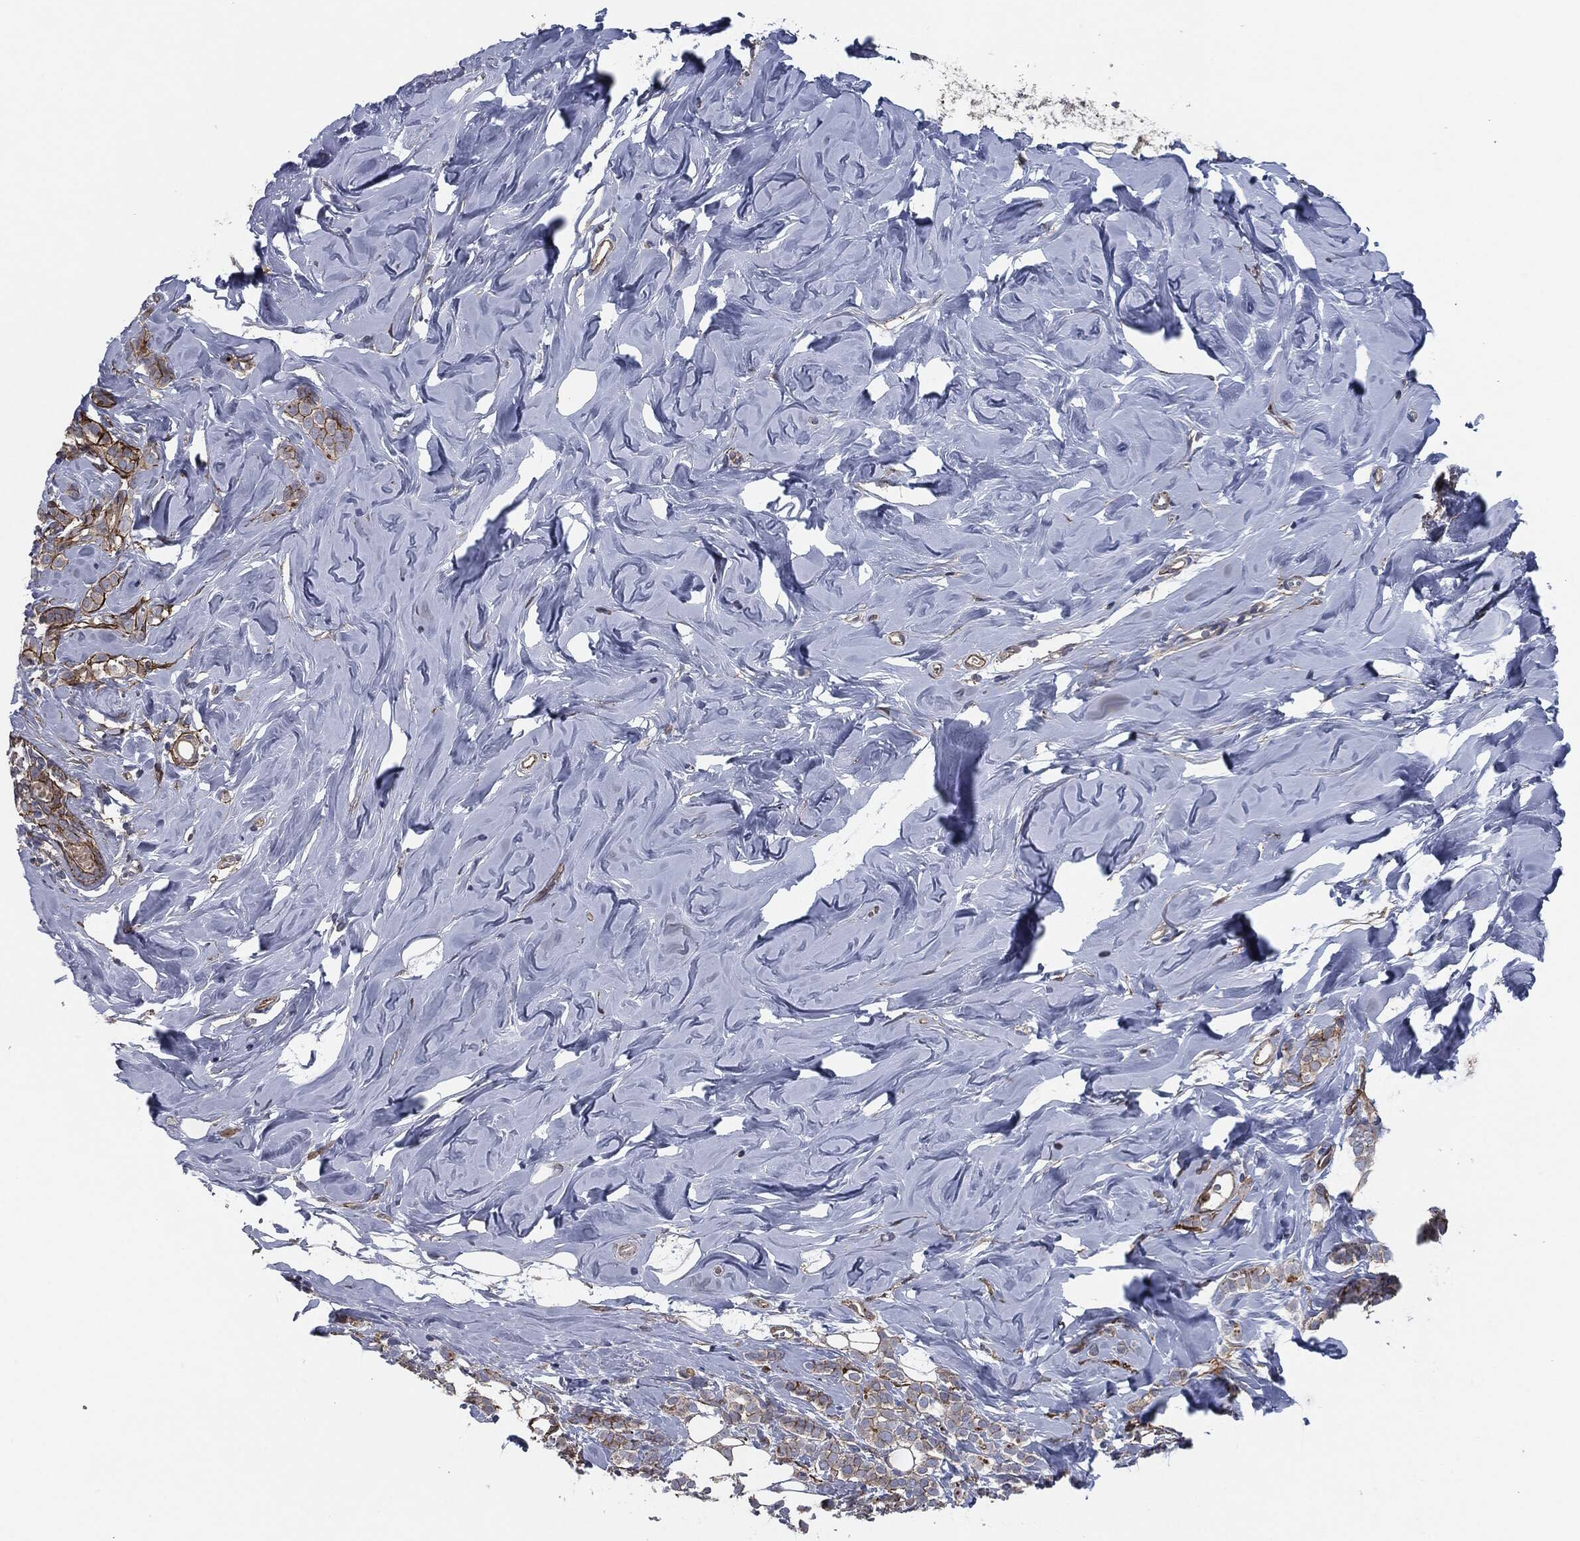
{"staining": {"intensity": "strong", "quantity": "25%-75%", "location": "cytoplasmic/membranous"}, "tissue": "breast cancer", "cell_type": "Tumor cells", "image_type": "cancer", "snomed": [{"axis": "morphology", "description": "Lobular carcinoma"}, {"axis": "topography", "description": "Breast"}], "caption": "A histopathology image of breast cancer stained for a protein displays strong cytoplasmic/membranous brown staining in tumor cells. Immunohistochemistry (ihc) stains the protein of interest in brown and the nuclei are stained blue.", "gene": "SVIL", "patient": {"sex": "female", "age": 49}}